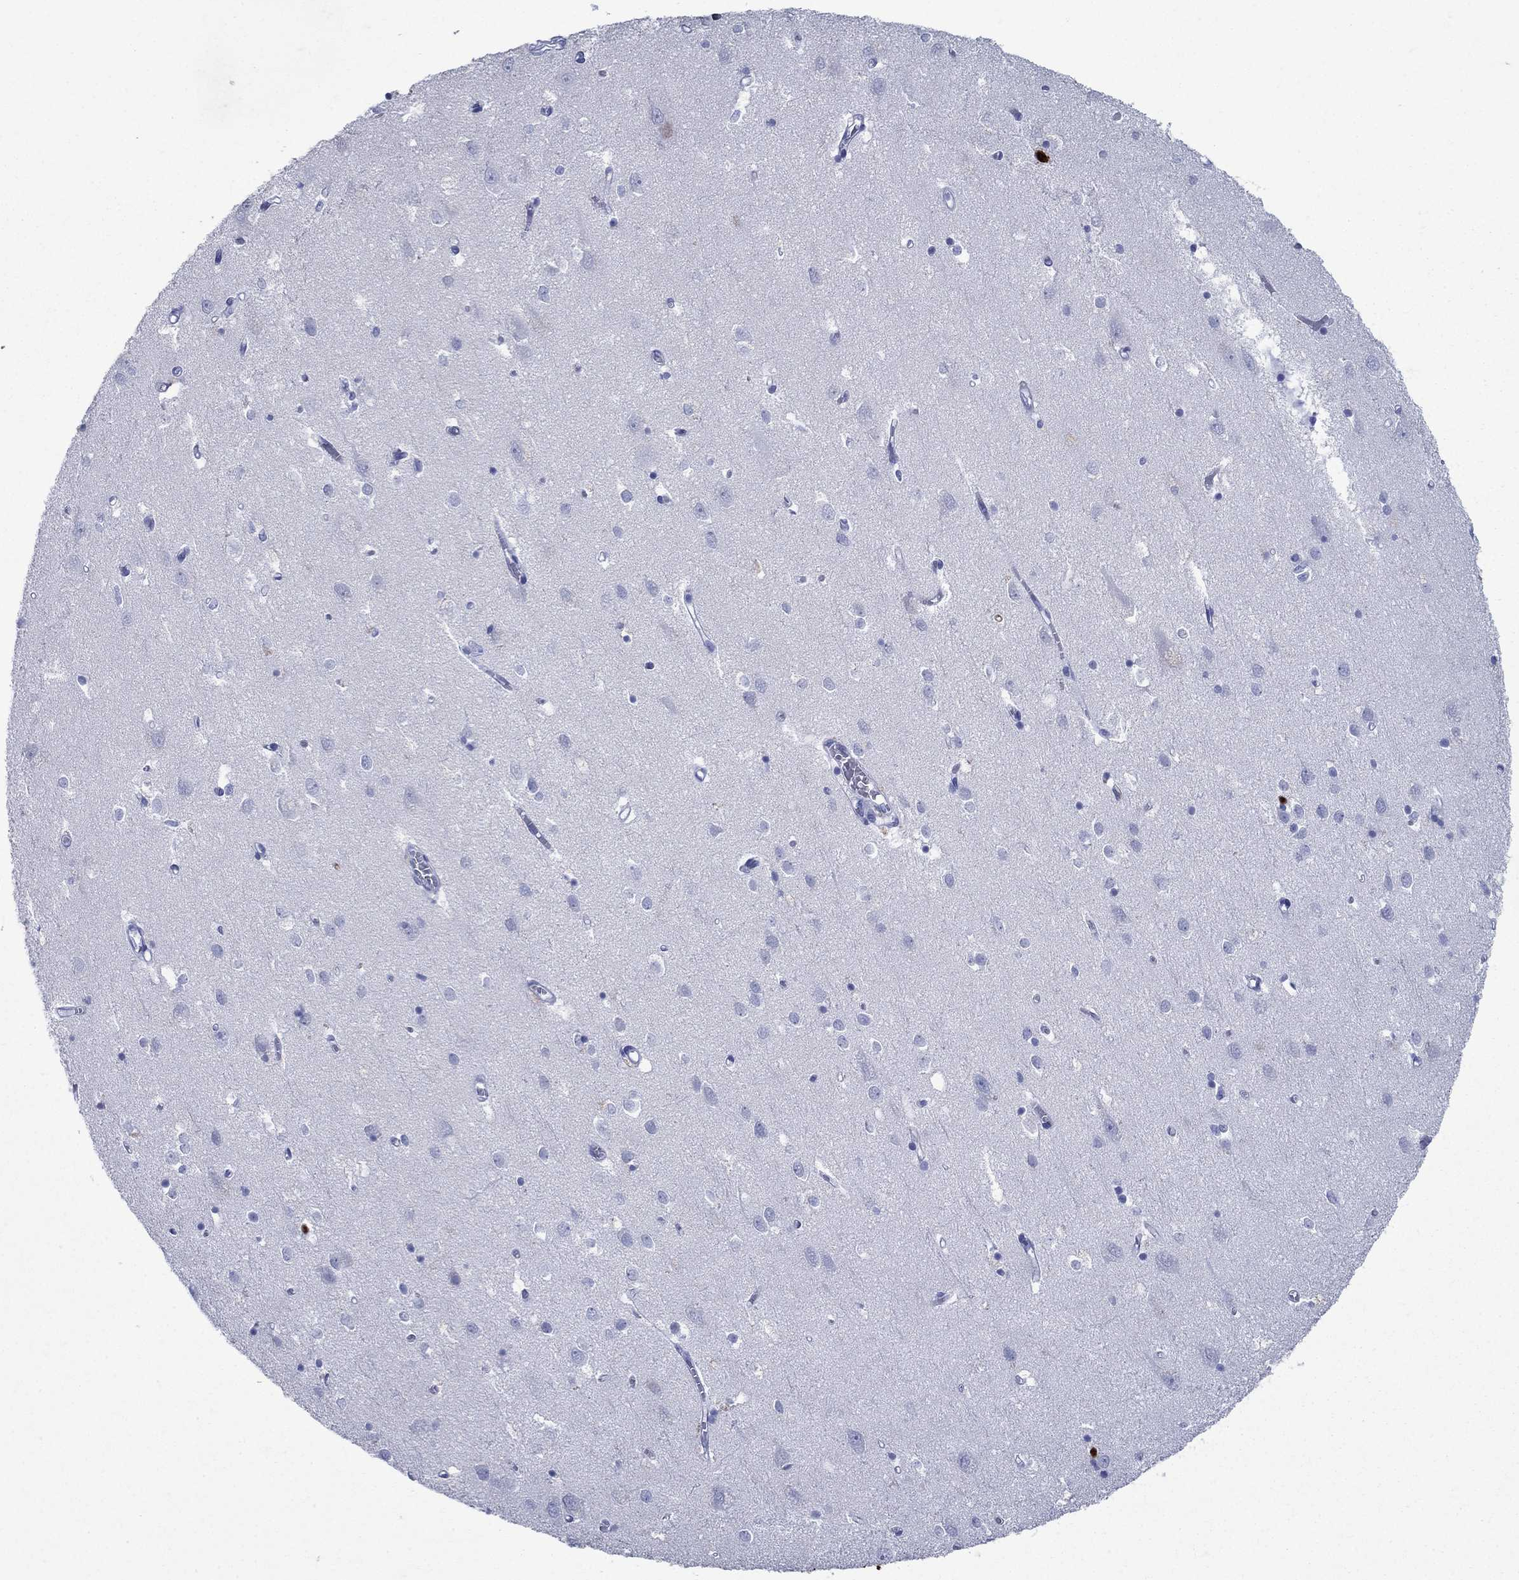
{"staining": {"intensity": "negative", "quantity": "none", "location": "none"}, "tissue": "cerebral cortex", "cell_type": "Endothelial cells", "image_type": "normal", "snomed": [{"axis": "morphology", "description": "Normal tissue, NOS"}, {"axis": "topography", "description": "Cerebral cortex"}], "caption": "The image reveals no significant staining in endothelial cells of cerebral cortex.", "gene": "AZU1", "patient": {"sex": "male", "age": 70}}